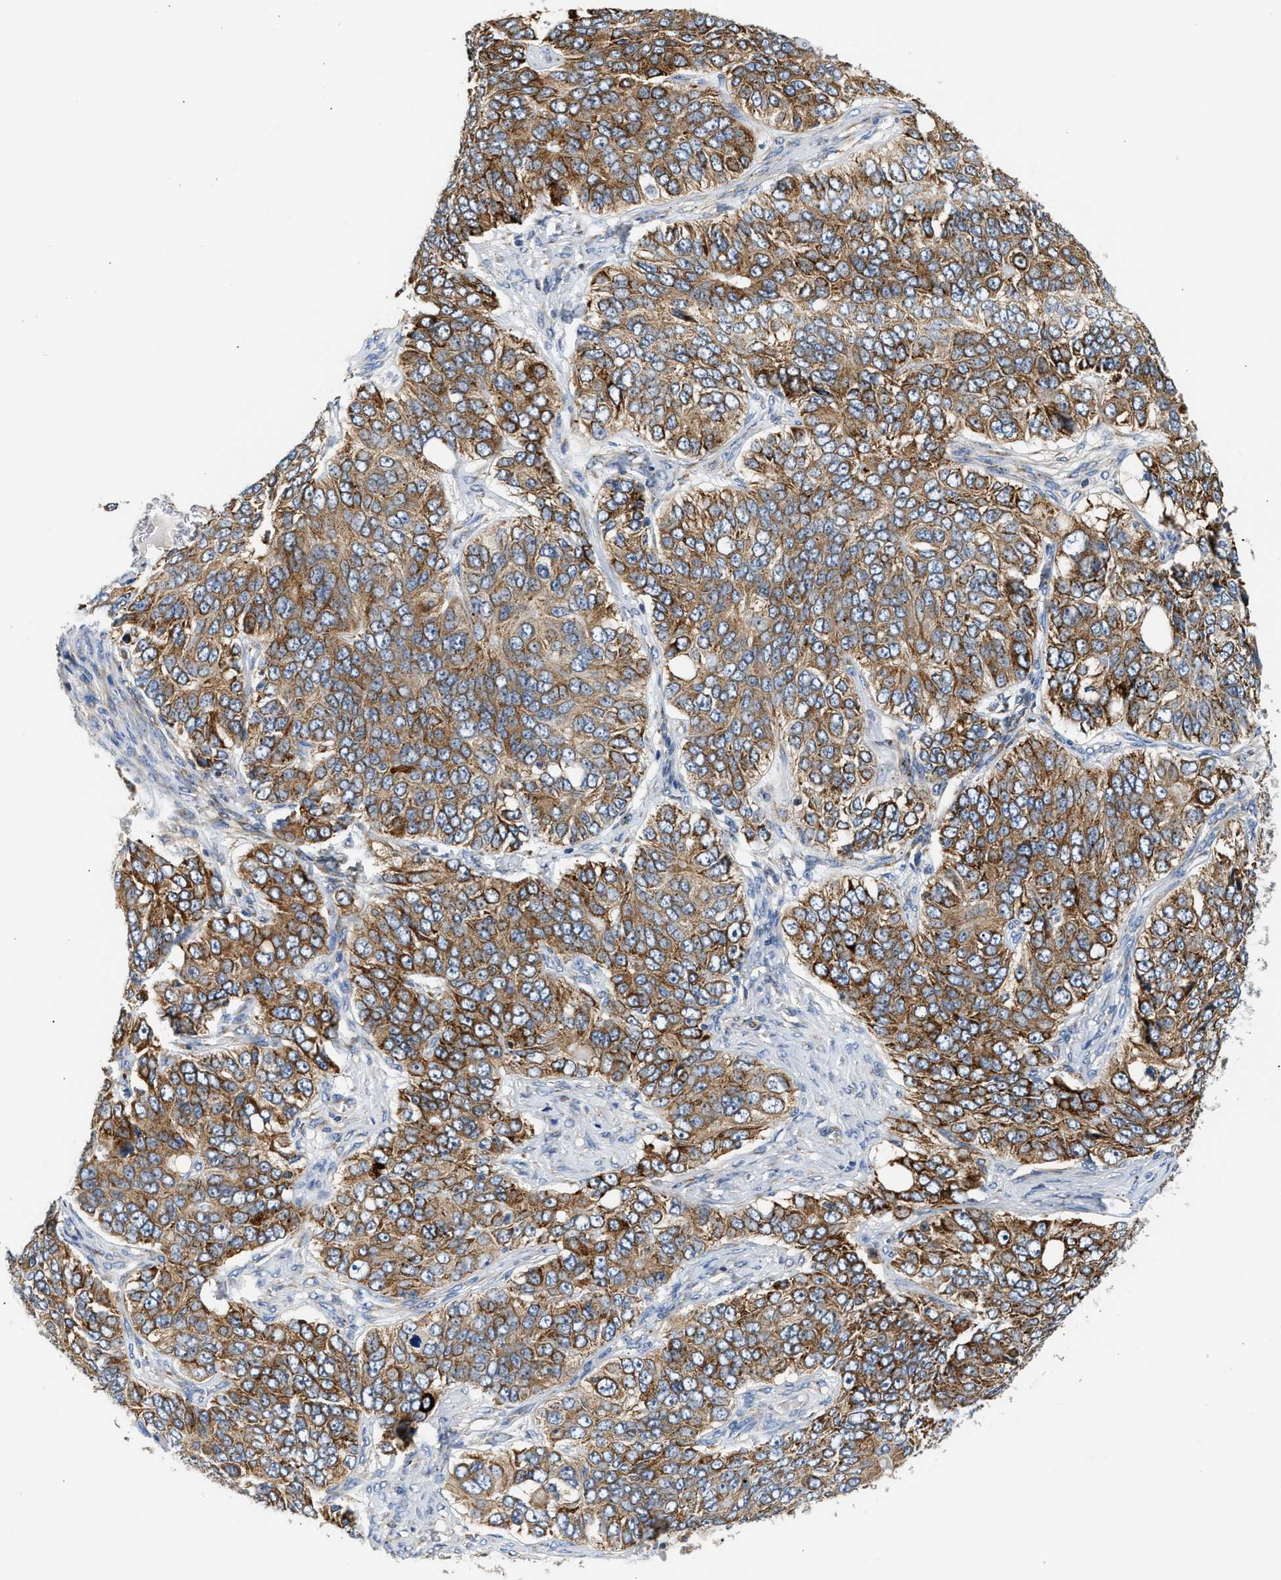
{"staining": {"intensity": "strong", "quantity": ">75%", "location": "cytoplasmic/membranous"}, "tissue": "ovarian cancer", "cell_type": "Tumor cells", "image_type": "cancer", "snomed": [{"axis": "morphology", "description": "Carcinoma, endometroid"}, {"axis": "topography", "description": "Ovary"}], "caption": "A high-resolution image shows IHC staining of endometroid carcinoma (ovarian), which shows strong cytoplasmic/membranous staining in approximately >75% of tumor cells. Ihc stains the protein of interest in brown and the nuclei are stained blue.", "gene": "AMZ1", "patient": {"sex": "female", "age": 51}}